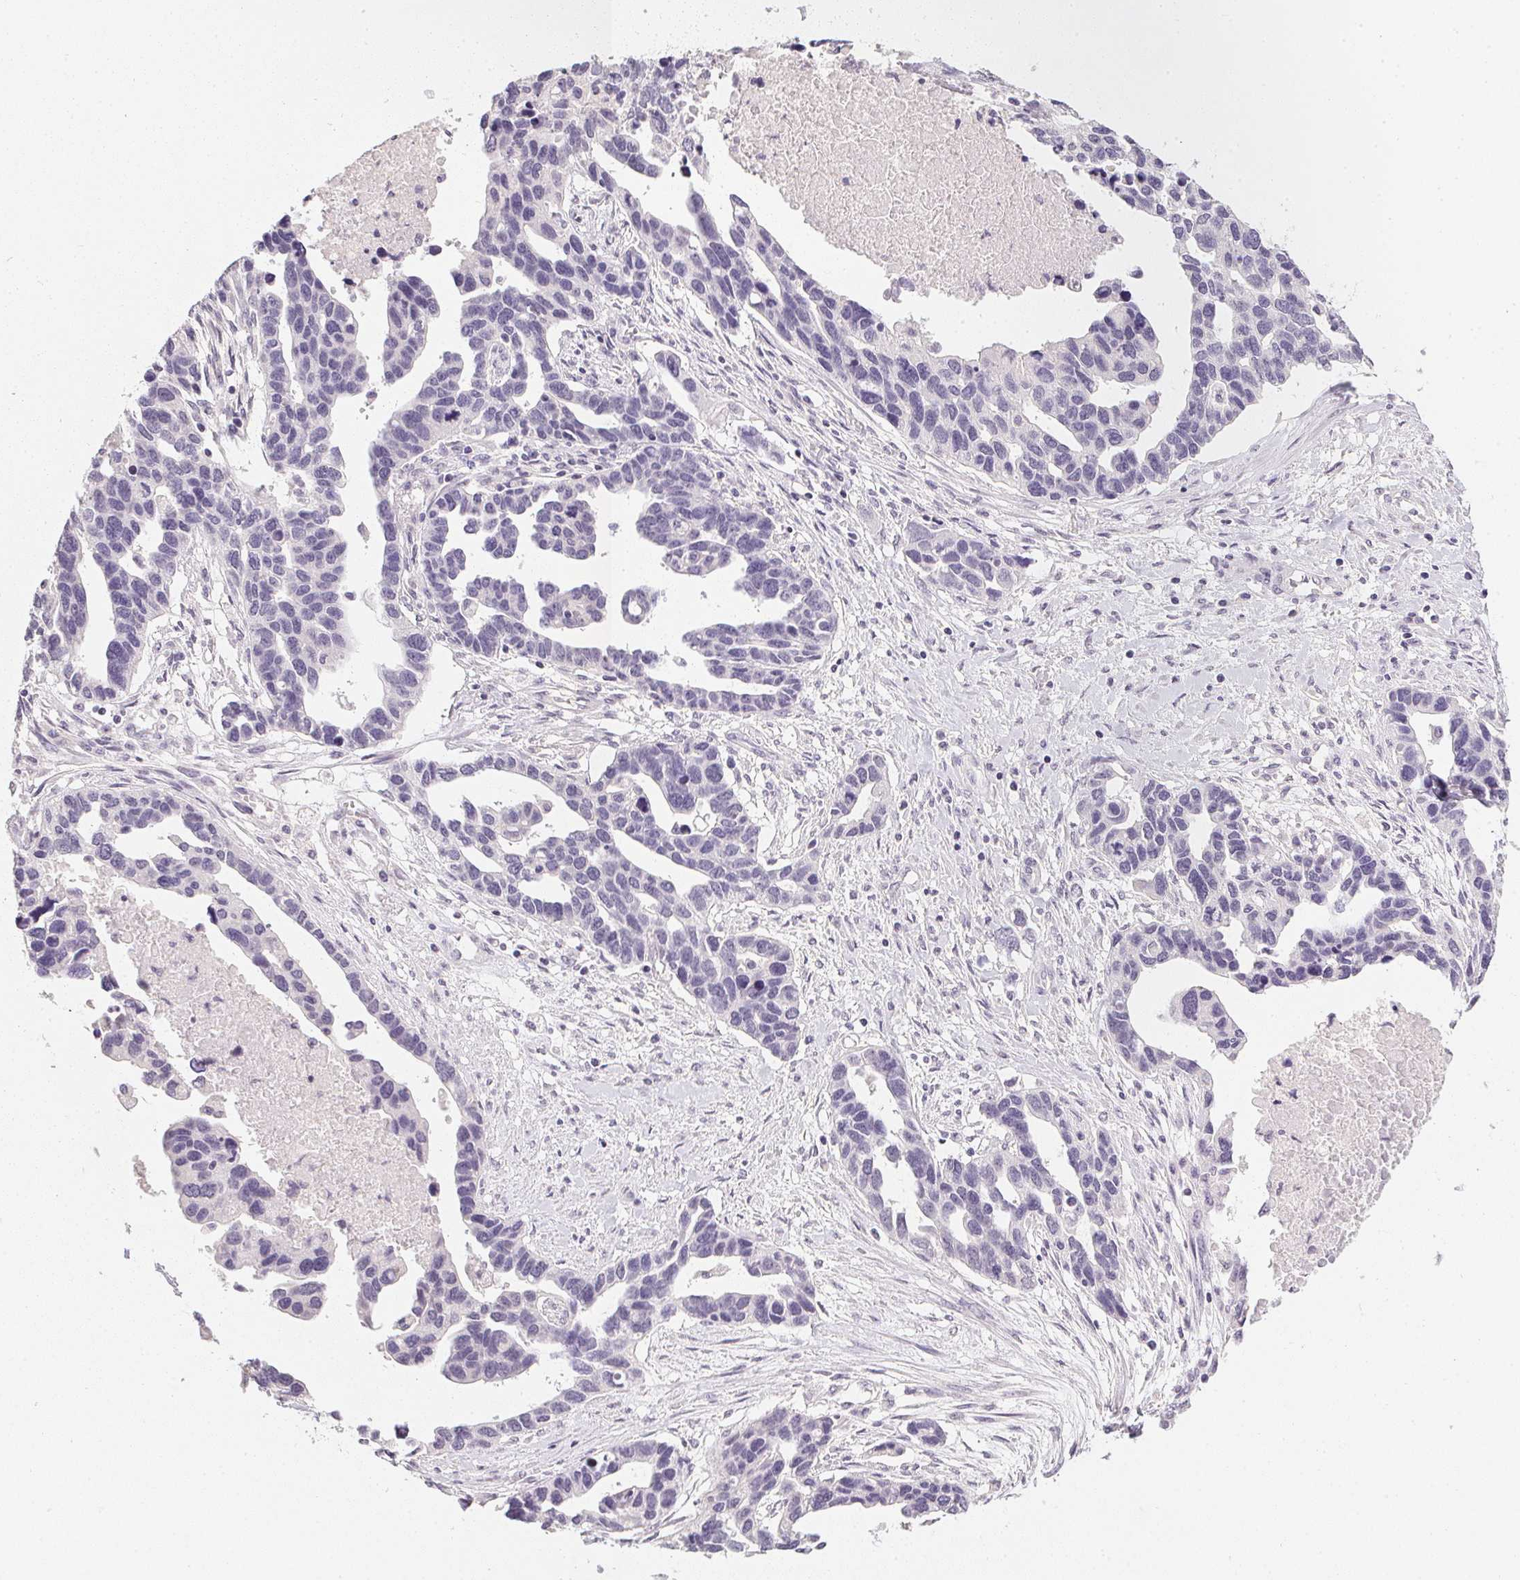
{"staining": {"intensity": "negative", "quantity": "none", "location": "none"}, "tissue": "ovarian cancer", "cell_type": "Tumor cells", "image_type": "cancer", "snomed": [{"axis": "morphology", "description": "Cystadenocarcinoma, serous, NOS"}, {"axis": "topography", "description": "Ovary"}], "caption": "A histopathology image of human ovarian cancer is negative for staining in tumor cells. (DAB (3,3'-diaminobenzidine) immunohistochemistry (IHC), high magnification).", "gene": "PPY", "patient": {"sex": "female", "age": 54}}